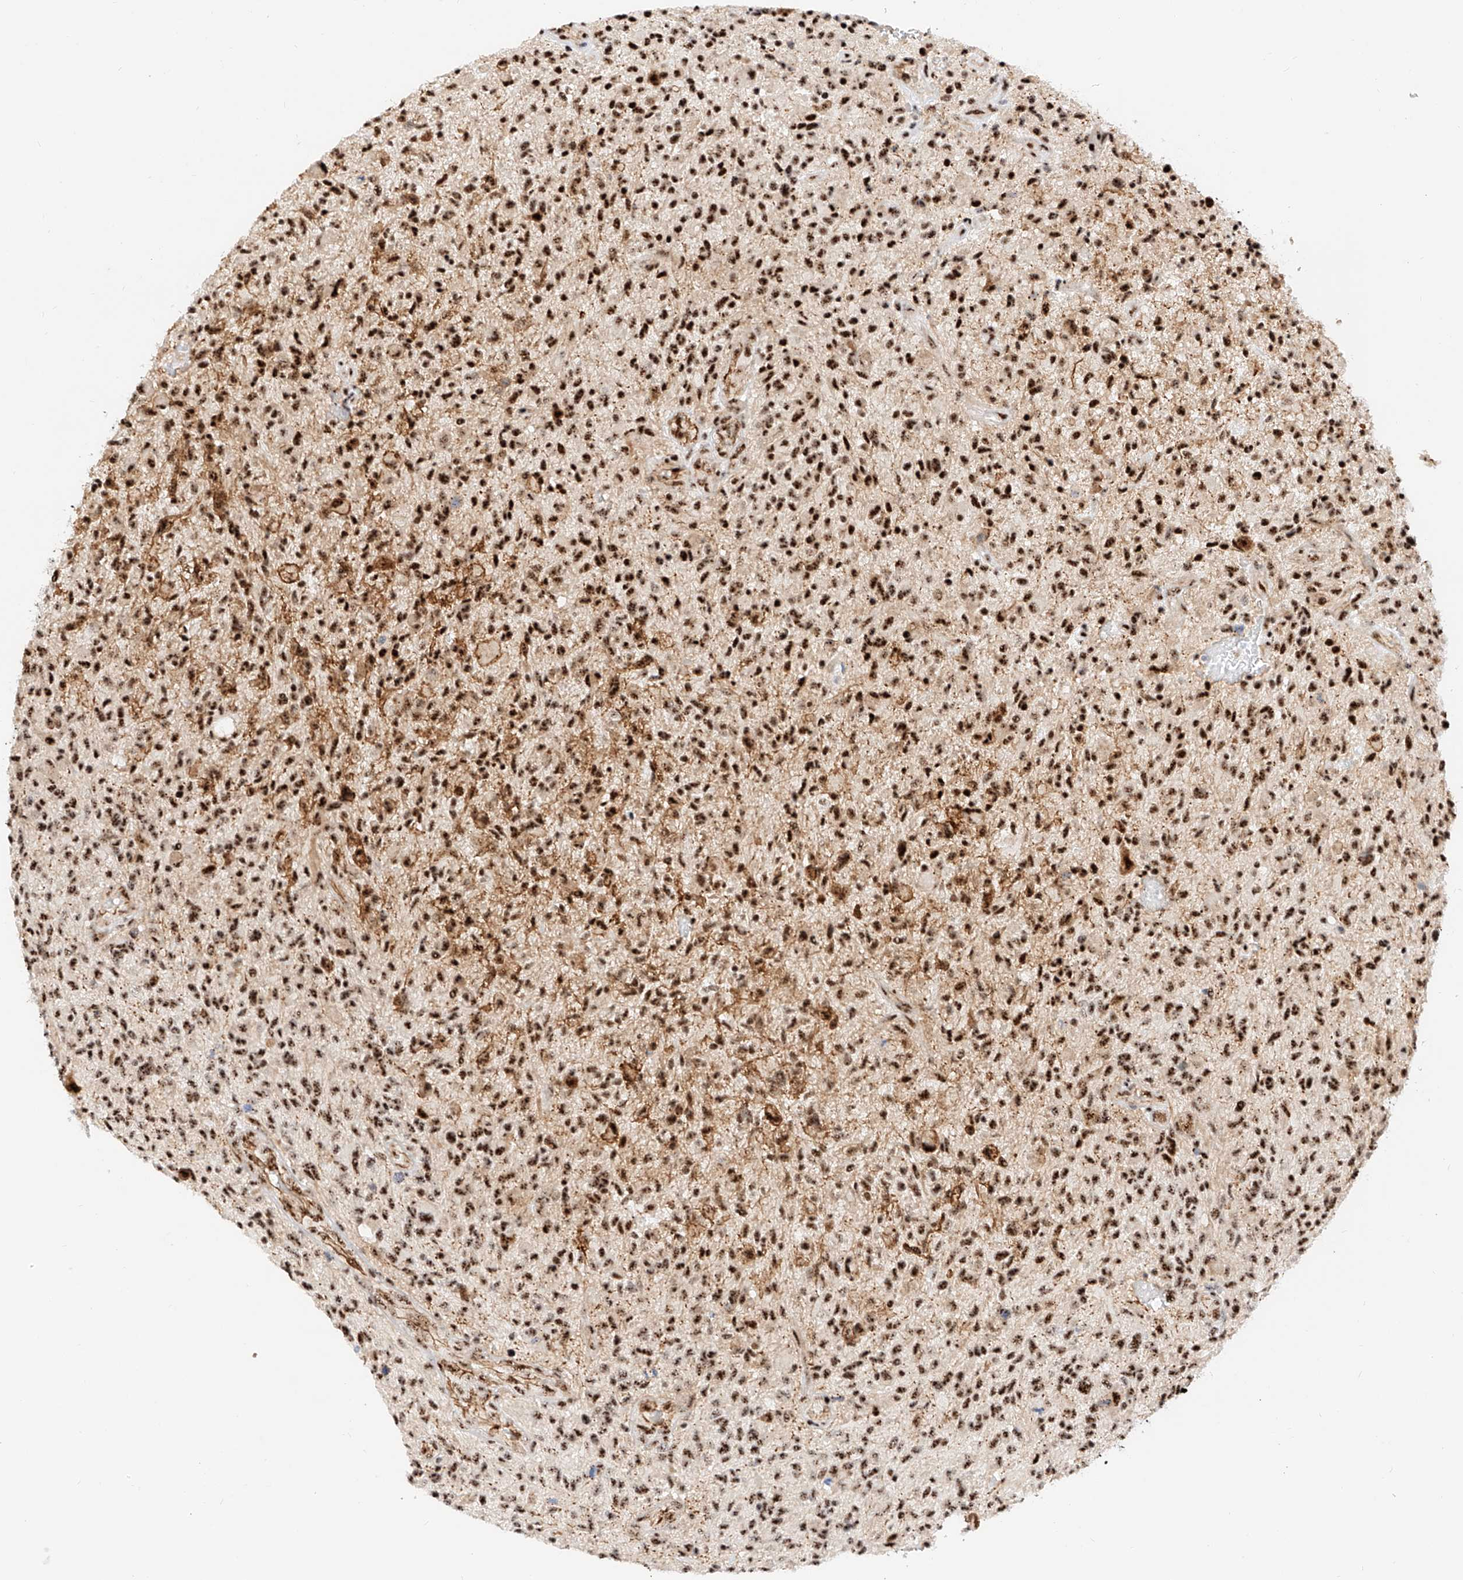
{"staining": {"intensity": "strong", "quantity": ">75%", "location": "nuclear"}, "tissue": "glioma", "cell_type": "Tumor cells", "image_type": "cancer", "snomed": [{"axis": "morphology", "description": "Glioma, malignant, High grade"}, {"axis": "topography", "description": "Brain"}], "caption": "Approximately >75% of tumor cells in malignant high-grade glioma exhibit strong nuclear protein positivity as visualized by brown immunohistochemical staining.", "gene": "ATXN7L2", "patient": {"sex": "male", "age": 47}}